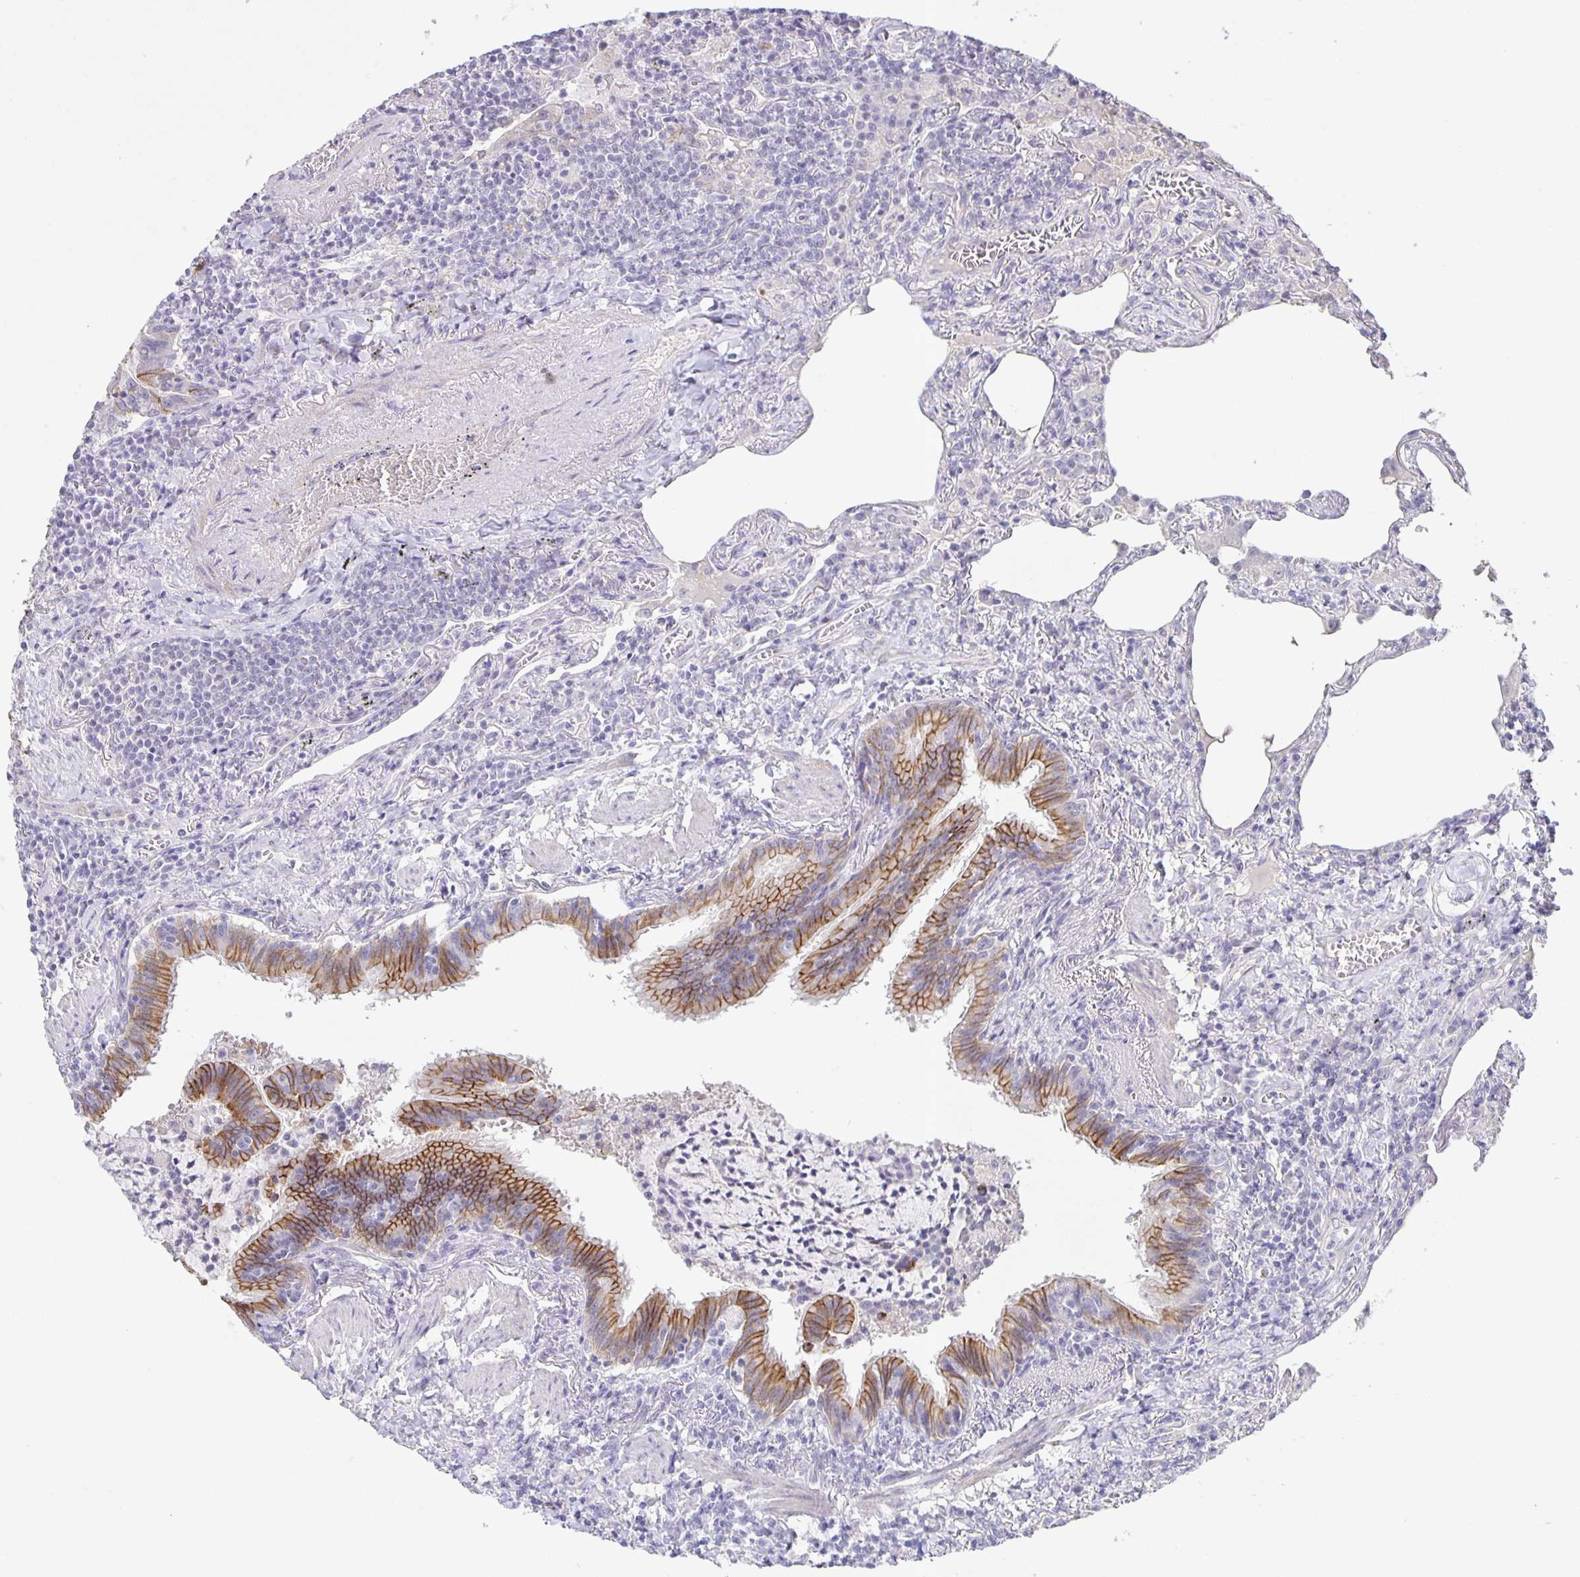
{"staining": {"intensity": "negative", "quantity": "none", "location": "none"}, "tissue": "lymphoma", "cell_type": "Tumor cells", "image_type": "cancer", "snomed": [{"axis": "morphology", "description": "Malignant lymphoma, non-Hodgkin's type, Low grade"}, {"axis": "topography", "description": "Lung"}], "caption": "IHC micrograph of human low-grade malignant lymphoma, non-Hodgkin's type stained for a protein (brown), which exhibits no positivity in tumor cells.", "gene": "SRCIN1", "patient": {"sex": "female", "age": 71}}